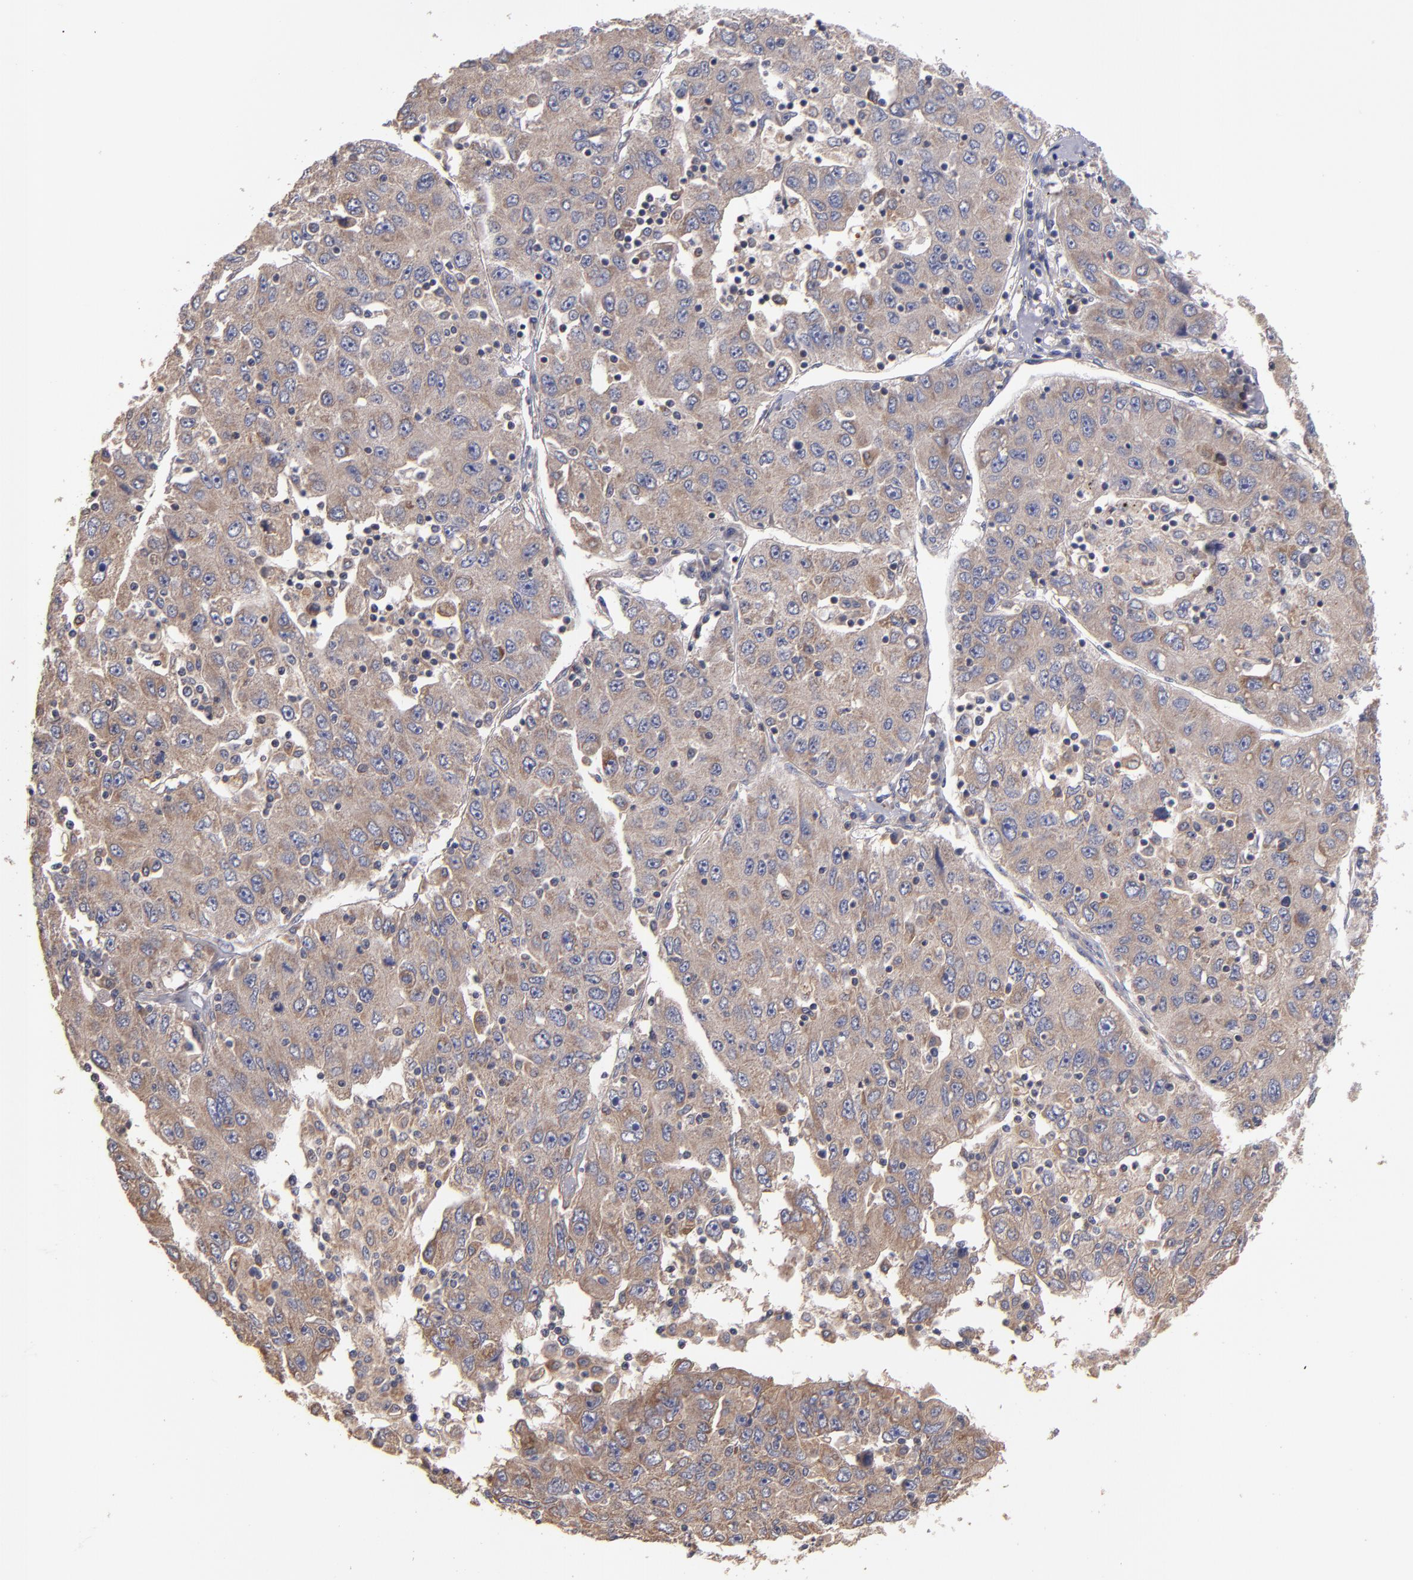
{"staining": {"intensity": "weak", "quantity": ">75%", "location": "cytoplasmic/membranous"}, "tissue": "liver cancer", "cell_type": "Tumor cells", "image_type": "cancer", "snomed": [{"axis": "morphology", "description": "Carcinoma, Hepatocellular, NOS"}, {"axis": "topography", "description": "Liver"}], "caption": "An image of hepatocellular carcinoma (liver) stained for a protein reveals weak cytoplasmic/membranous brown staining in tumor cells.", "gene": "DACT1", "patient": {"sex": "male", "age": 49}}